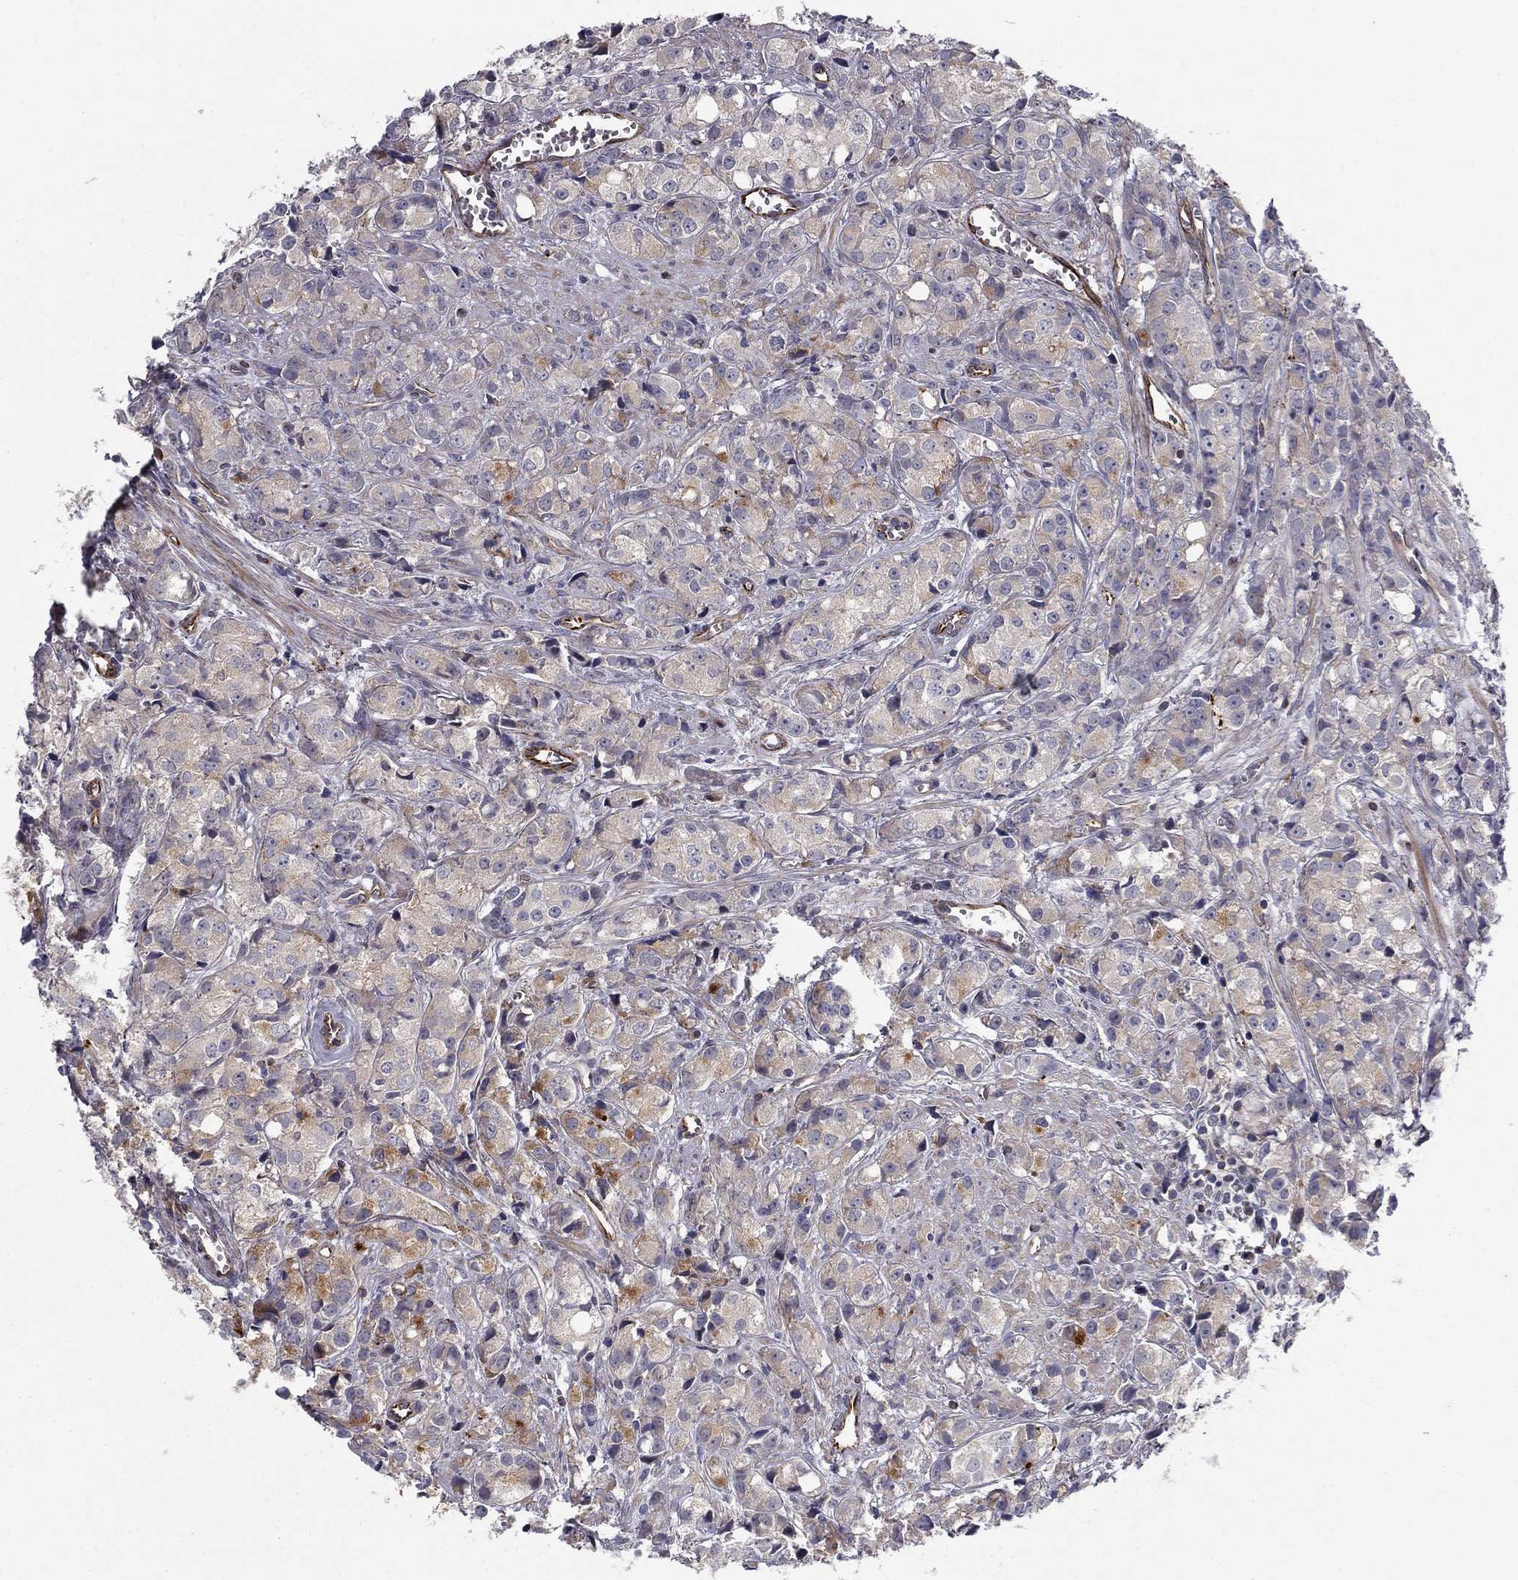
{"staining": {"intensity": "weak", "quantity": "<25%", "location": "cytoplasmic/membranous"}, "tissue": "prostate cancer", "cell_type": "Tumor cells", "image_type": "cancer", "snomed": [{"axis": "morphology", "description": "Adenocarcinoma, Medium grade"}, {"axis": "topography", "description": "Prostate"}], "caption": "An immunohistochemistry photomicrograph of prostate cancer is shown. There is no staining in tumor cells of prostate cancer.", "gene": "CLSTN1", "patient": {"sex": "male", "age": 74}}